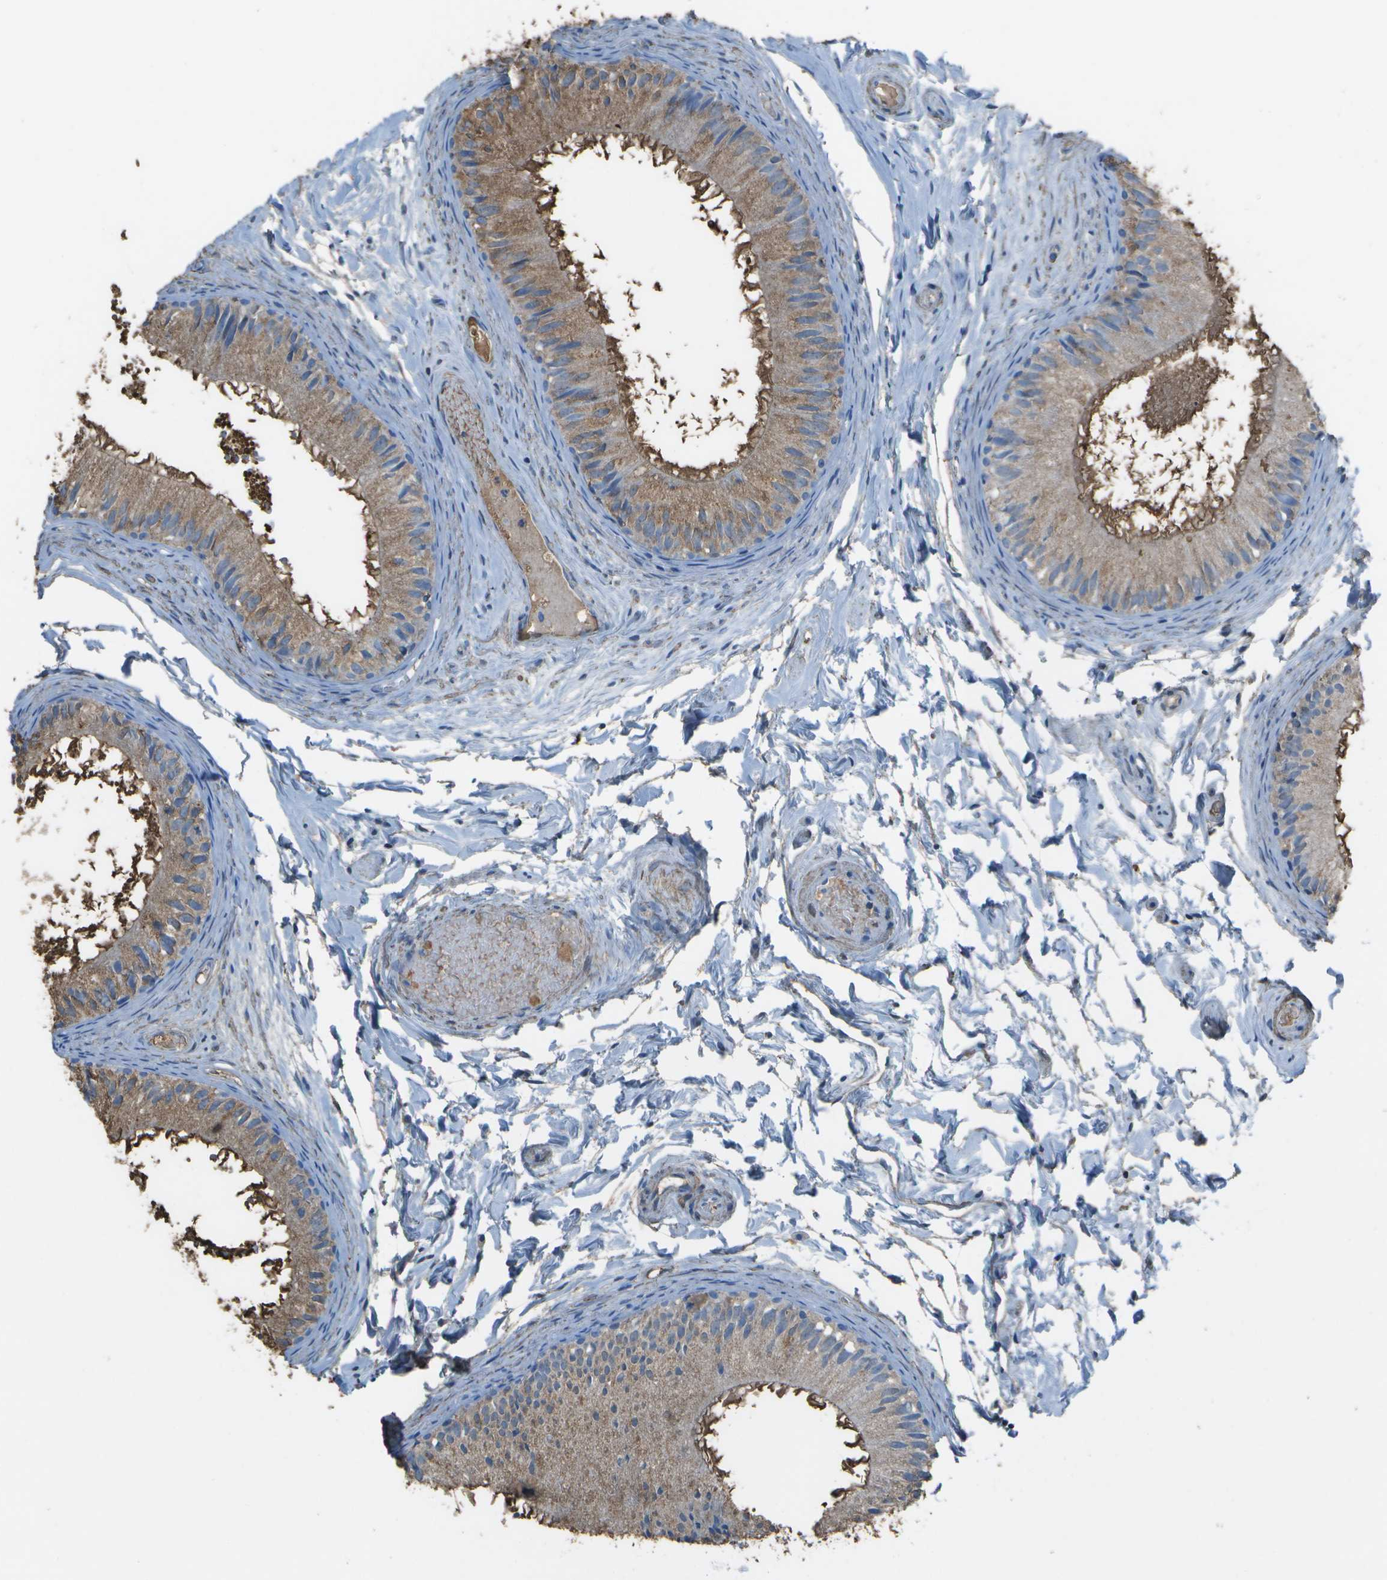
{"staining": {"intensity": "moderate", "quantity": ">75%", "location": "cytoplasmic/membranous"}, "tissue": "epididymis", "cell_type": "Glandular cells", "image_type": "normal", "snomed": [{"axis": "morphology", "description": "Normal tissue, NOS"}, {"axis": "topography", "description": "Epididymis"}], "caption": "Unremarkable epididymis was stained to show a protein in brown. There is medium levels of moderate cytoplasmic/membranous expression in about >75% of glandular cells. The staining is performed using DAB (3,3'-diaminobenzidine) brown chromogen to label protein expression. The nuclei are counter-stained blue using hematoxylin.", "gene": "CYP4F11", "patient": {"sex": "male", "age": 46}}